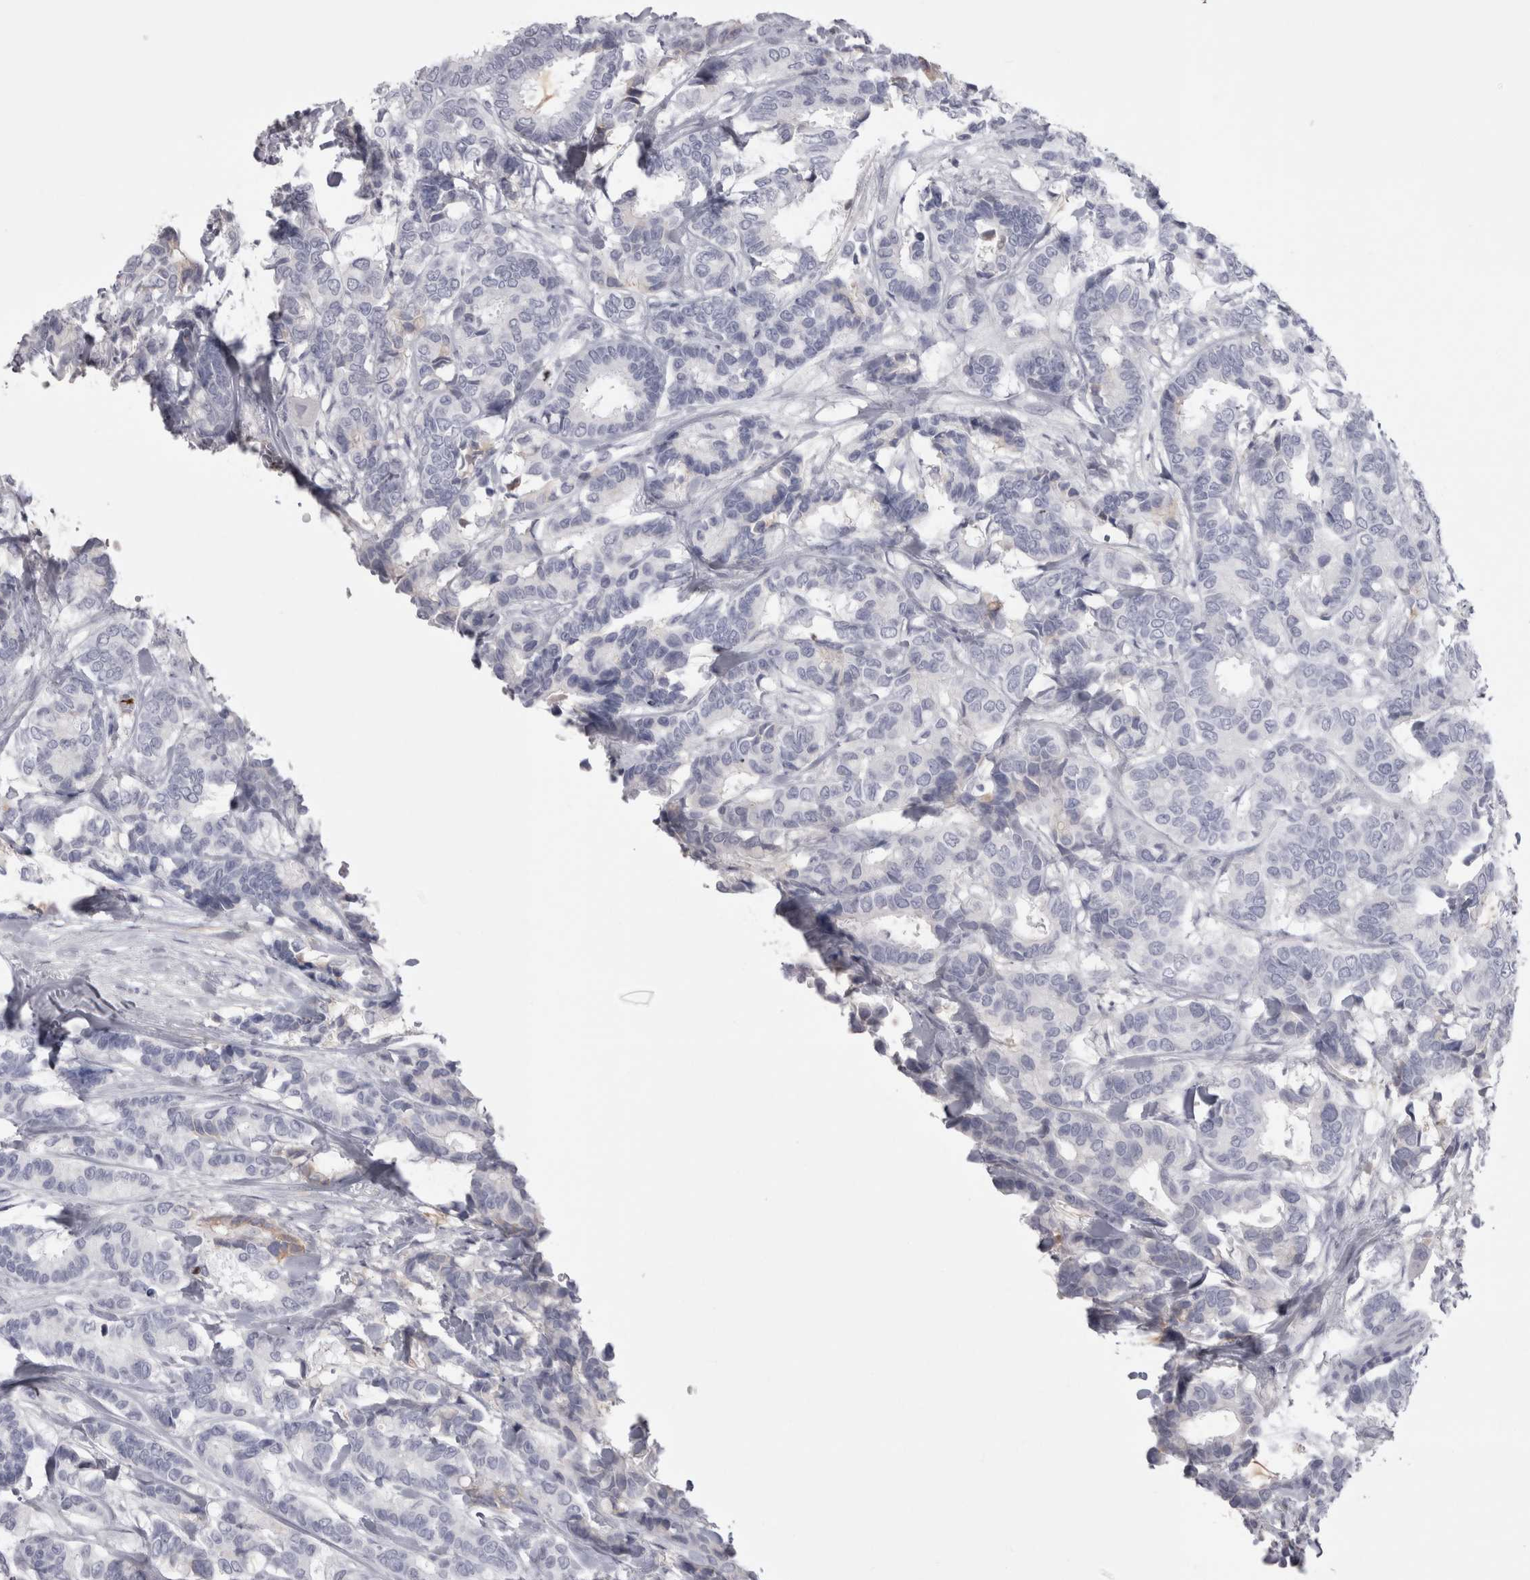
{"staining": {"intensity": "negative", "quantity": "none", "location": "none"}, "tissue": "breast cancer", "cell_type": "Tumor cells", "image_type": "cancer", "snomed": [{"axis": "morphology", "description": "Duct carcinoma"}, {"axis": "topography", "description": "Breast"}], "caption": "Histopathology image shows no protein staining in tumor cells of breast cancer (invasive ductal carcinoma) tissue. The staining was performed using DAB to visualize the protein expression in brown, while the nuclei were stained in blue with hematoxylin (Magnification: 20x).", "gene": "SAA4", "patient": {"sex": "female", "age": 87}}